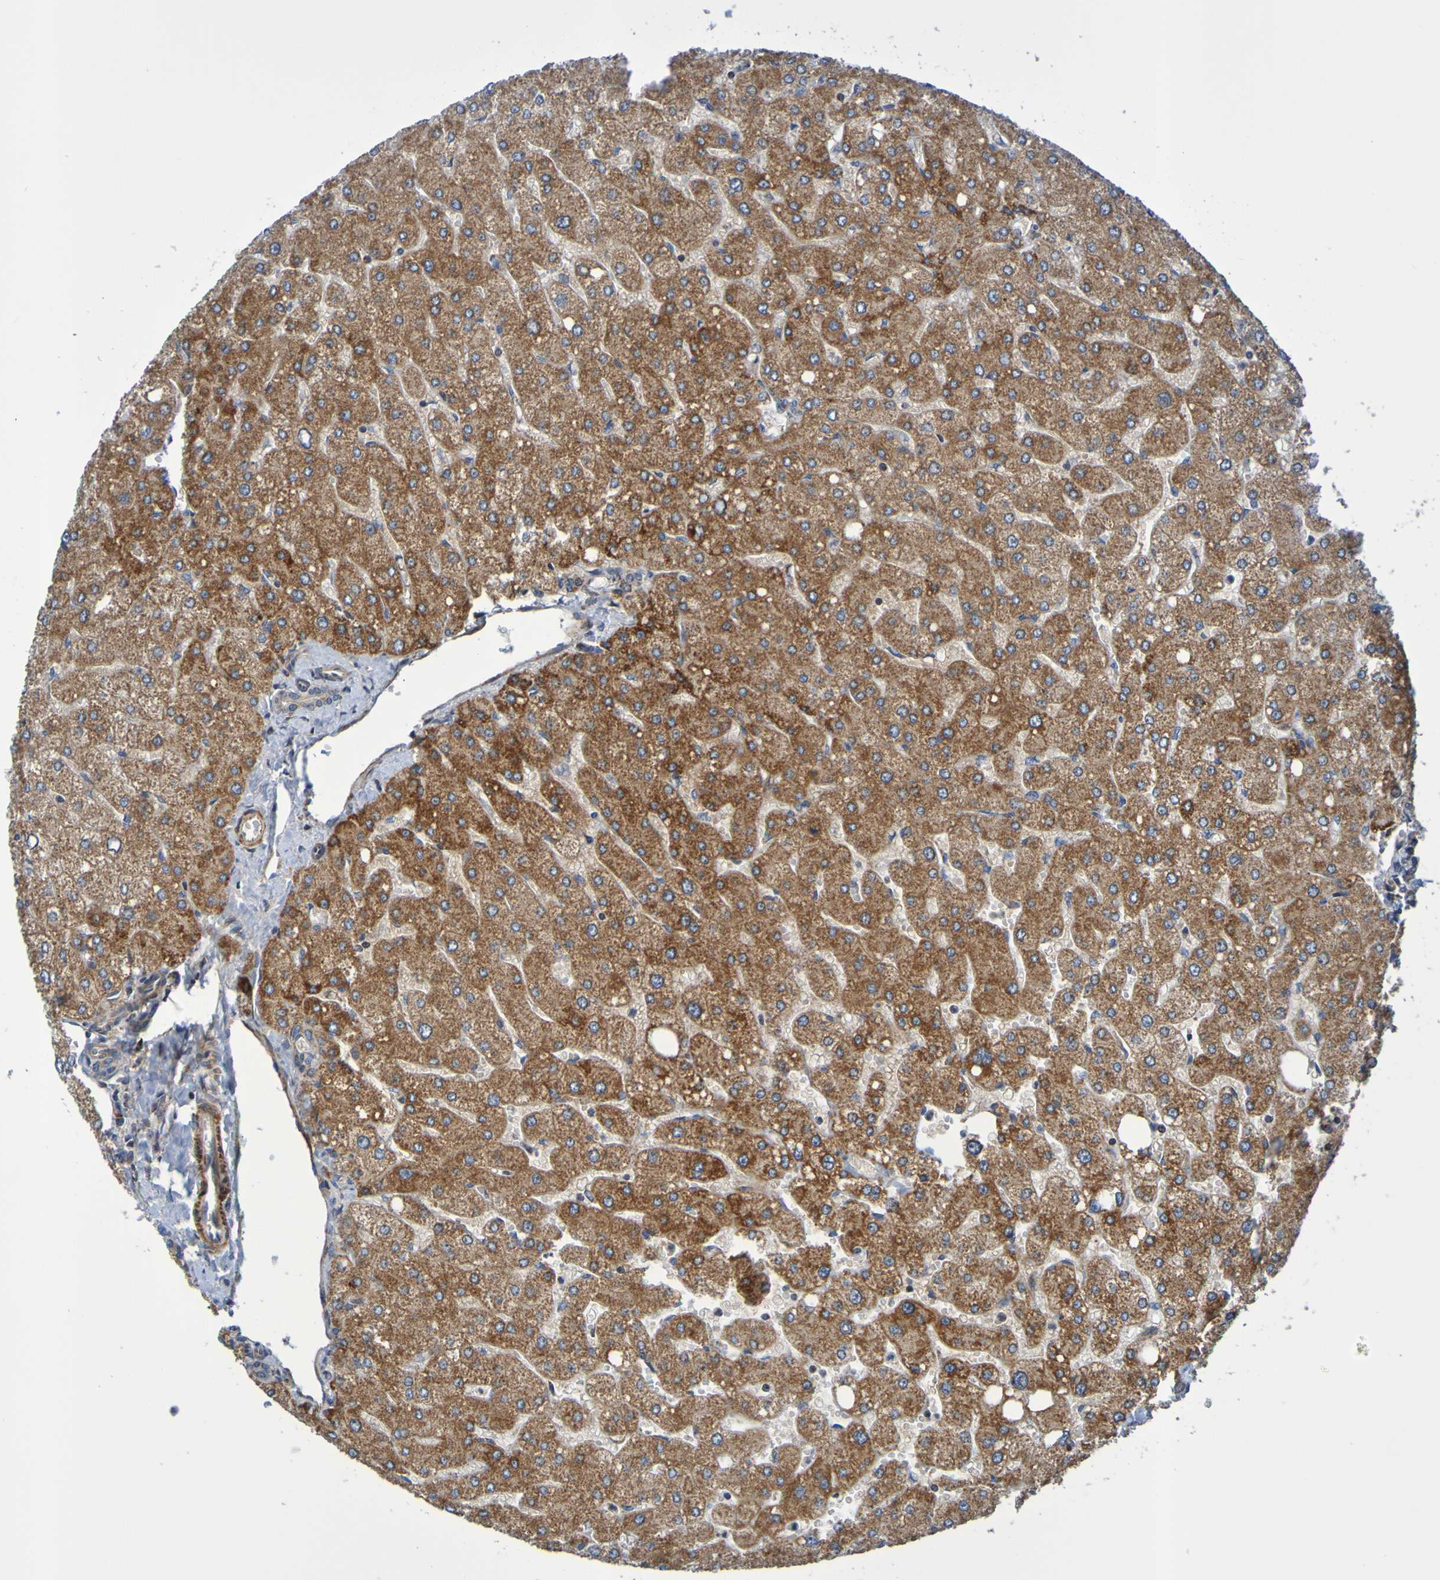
{"staining": {"intensity": "moderate", "quantity": ">75%", "location": "cytoplasmic/membranous"}, "tissue": "liver", "cell_type": "Cholangiocytes", "image_type": "normal", "snomed": [{"axis": "morphology", "description": "Normal tissue, NOS"}, {"axis": "topography", "description": "Liver"}], "caption": "Moderate cytoplasmic/membranous positivity is seen in approximately >75% of cholangiocytes in unremarkable liver.", "gene": "CCDC51", "patient": {"sex": "male", "age": 55}}